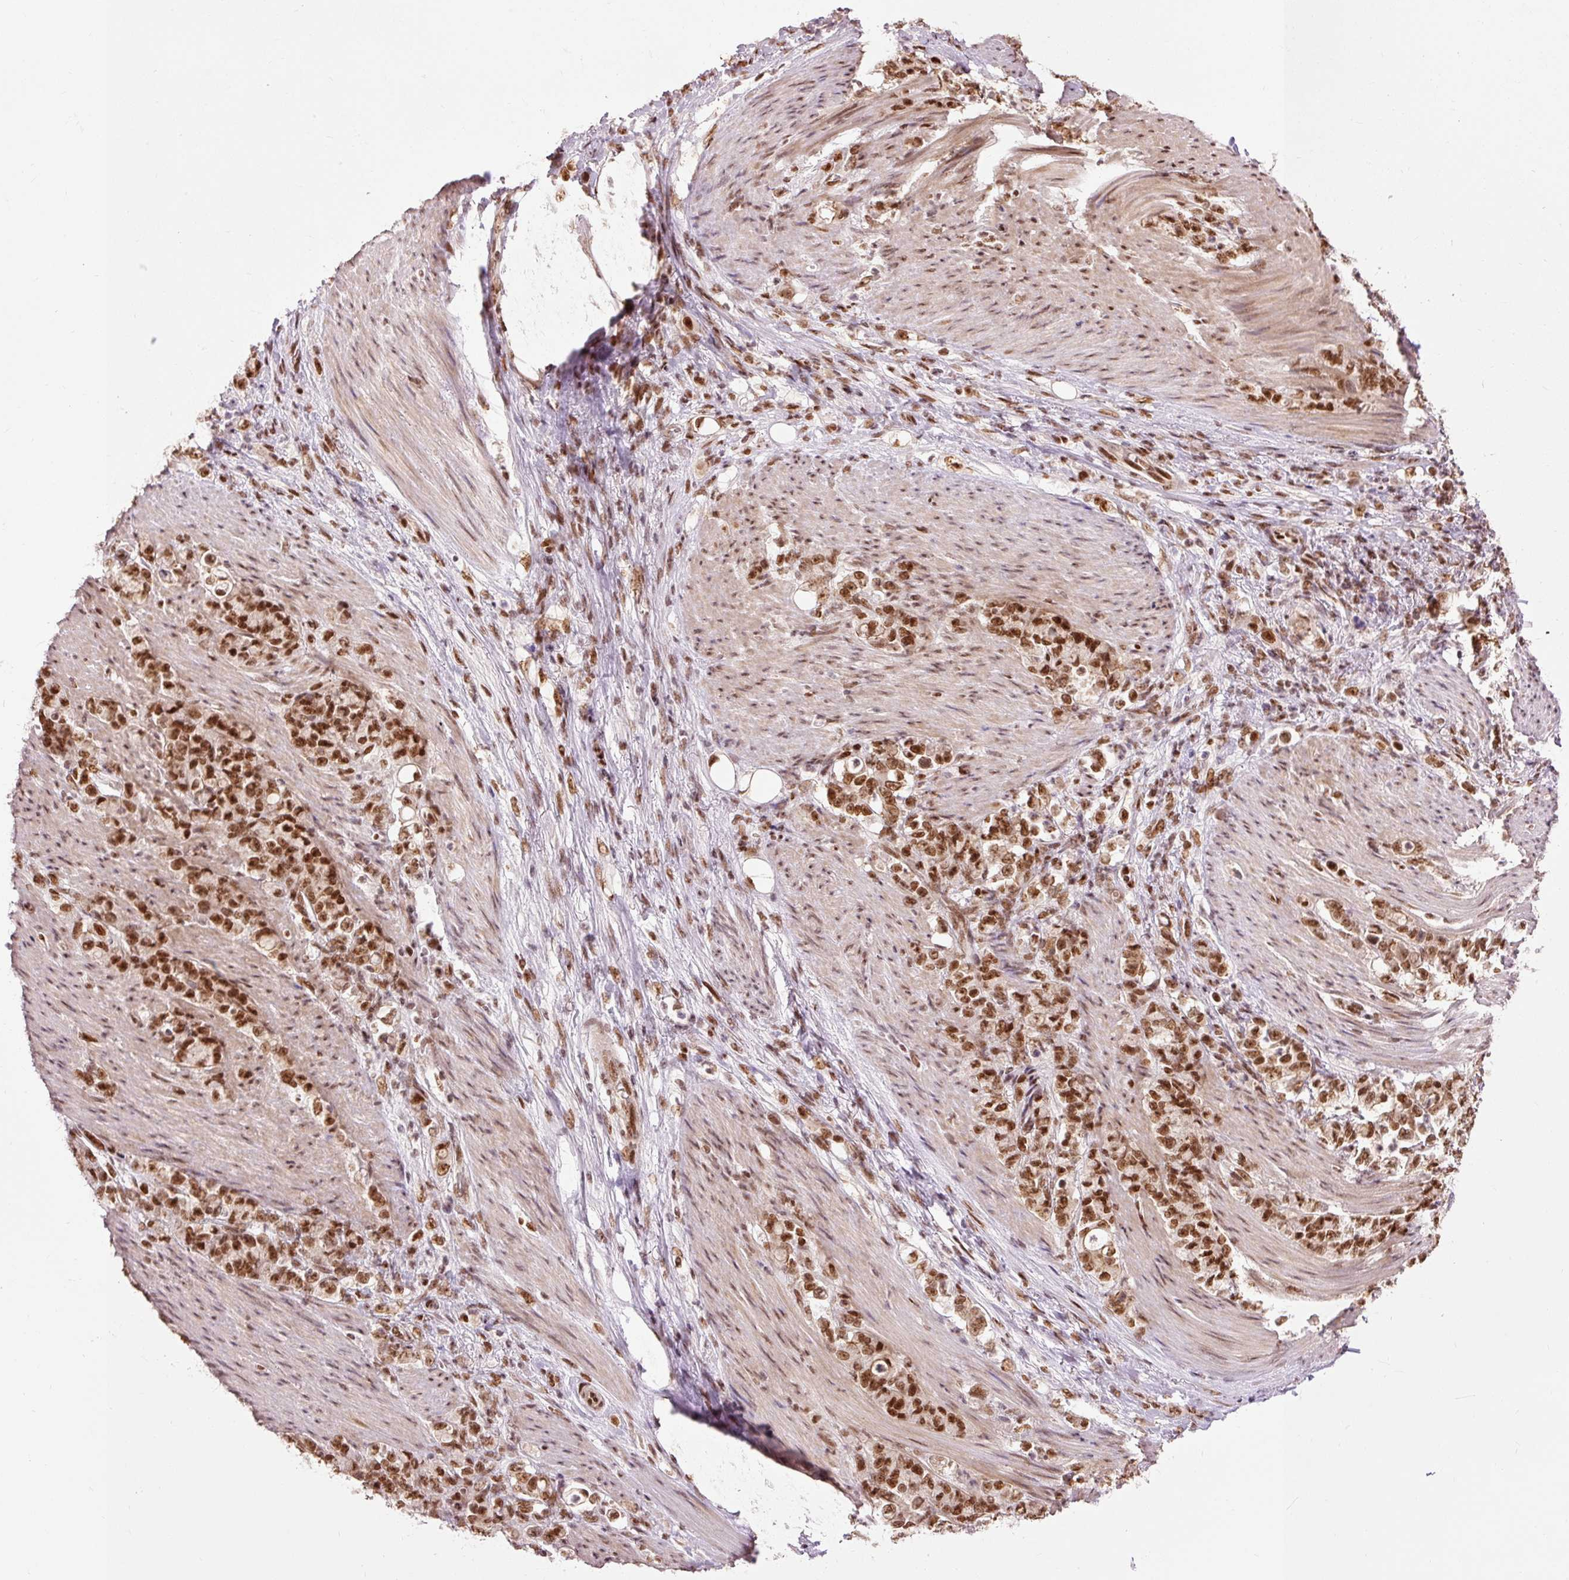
{"staining": {"intensity": "strong", "quantity": ">75%", "location": "nuclear"}, "tissue": "stomach cancer", "cell_type": "Tumor cells", "image_type": "cancer", "snomed": [{"axis": "morphology", "description": "Adenocarcinoma, NOS"}, {"axis": "topography", "description": "Stomach"}], "caption": "Stomach cancer (adenocarcinoma) stained with DAB immunohistochemistry (IHC) exhibits high levels of strong nuclear expression in about >75% of tumor cells.", "gene": "ZBTB44", "patient": {"sex": "female", "age": 79}}